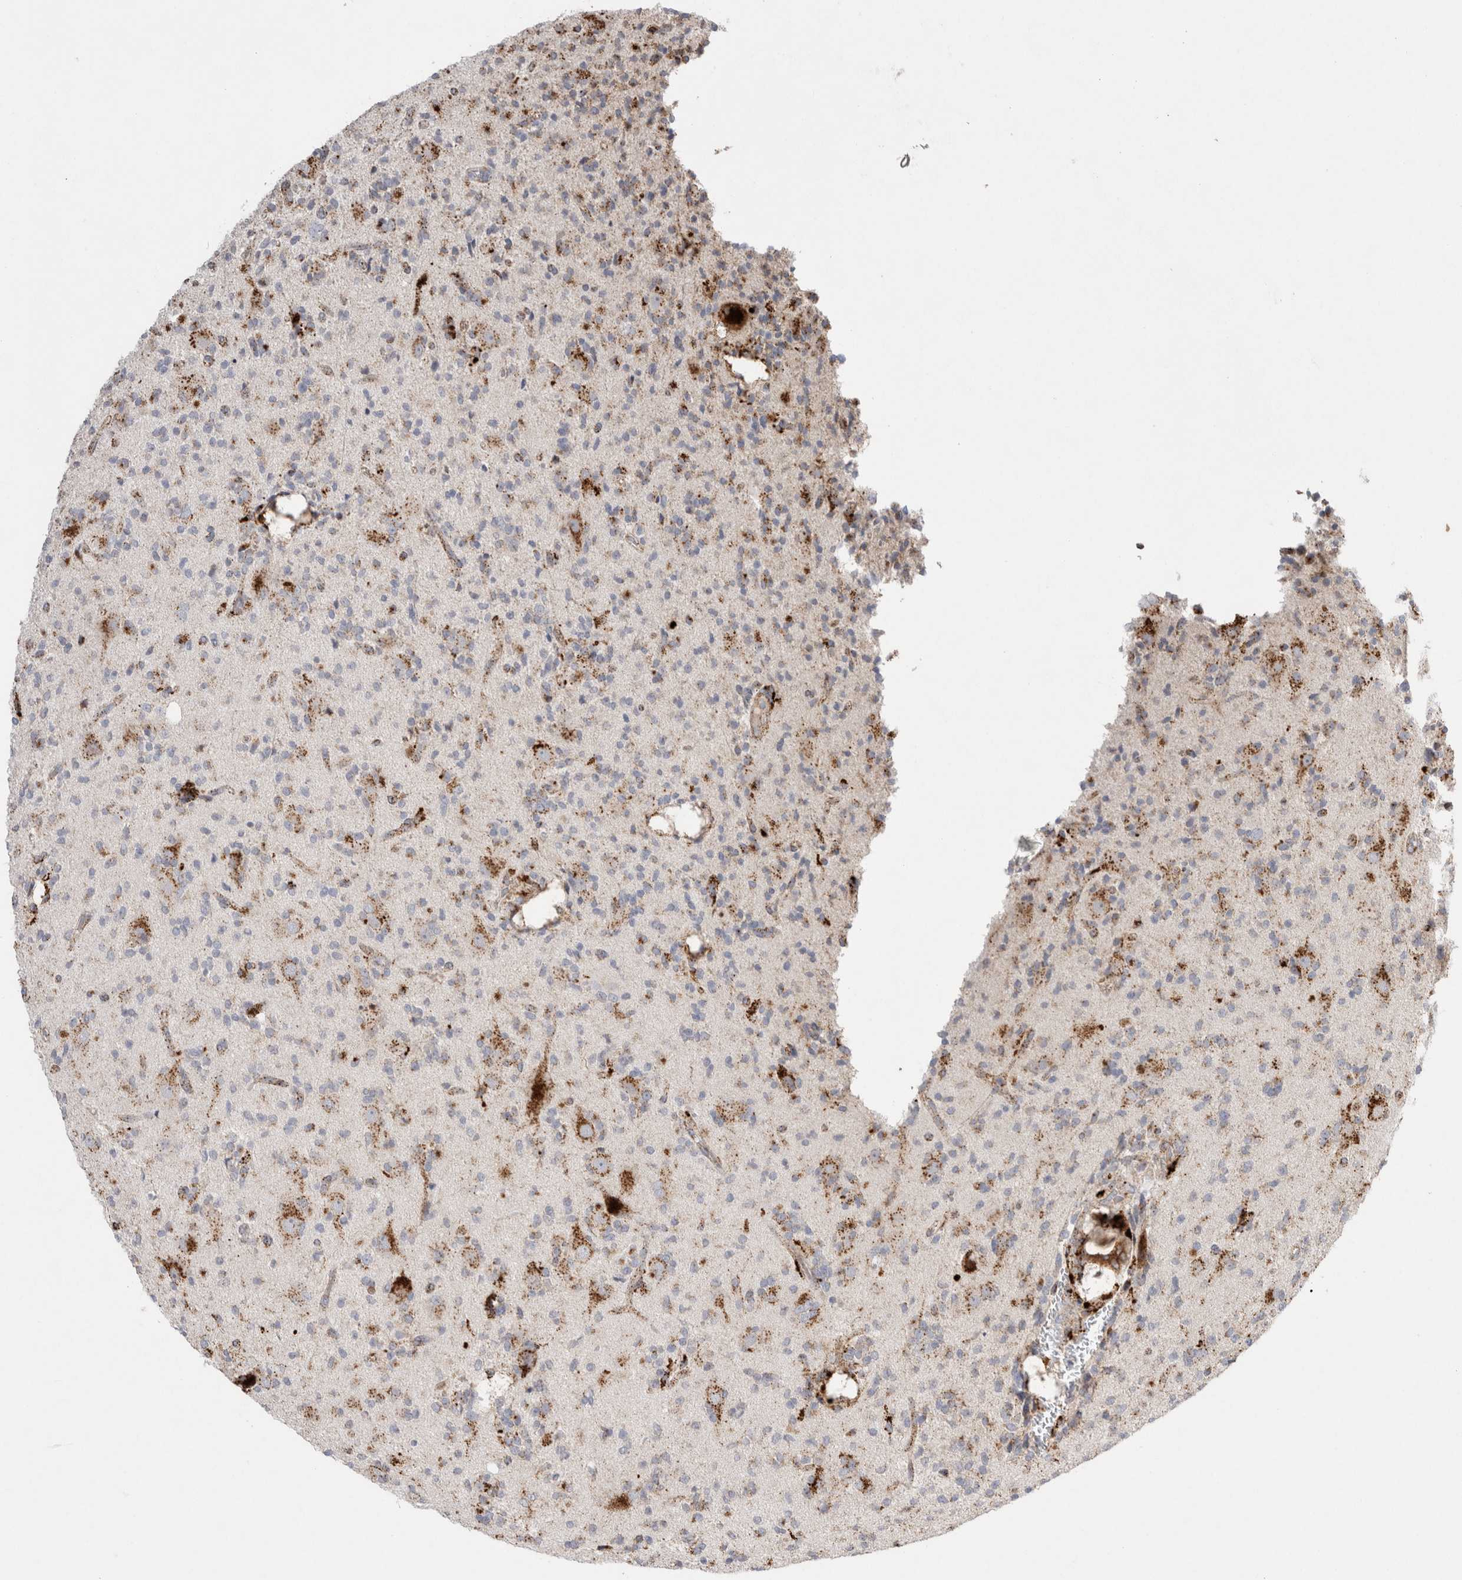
{"staining": {"intensity": "moderate", "quantity": "<25%", "location": "cytoplasmic/membranous"}, "tissue": "glioma", "cell_type": "Tumor cells", "image_type": "cancer", "snomed": [{"axis": "morphology", "description": "Glioma, malignant, High grade"}, {"axis": "topography", "description": "Brain"}], "caption": "The image exhibits a brown stain indicating the presence of a protein in the cytoplasmic/membranous of tumor cells in glioma.", "gene": "CTSA", "patient": {"sex": "male", "age": 34}}